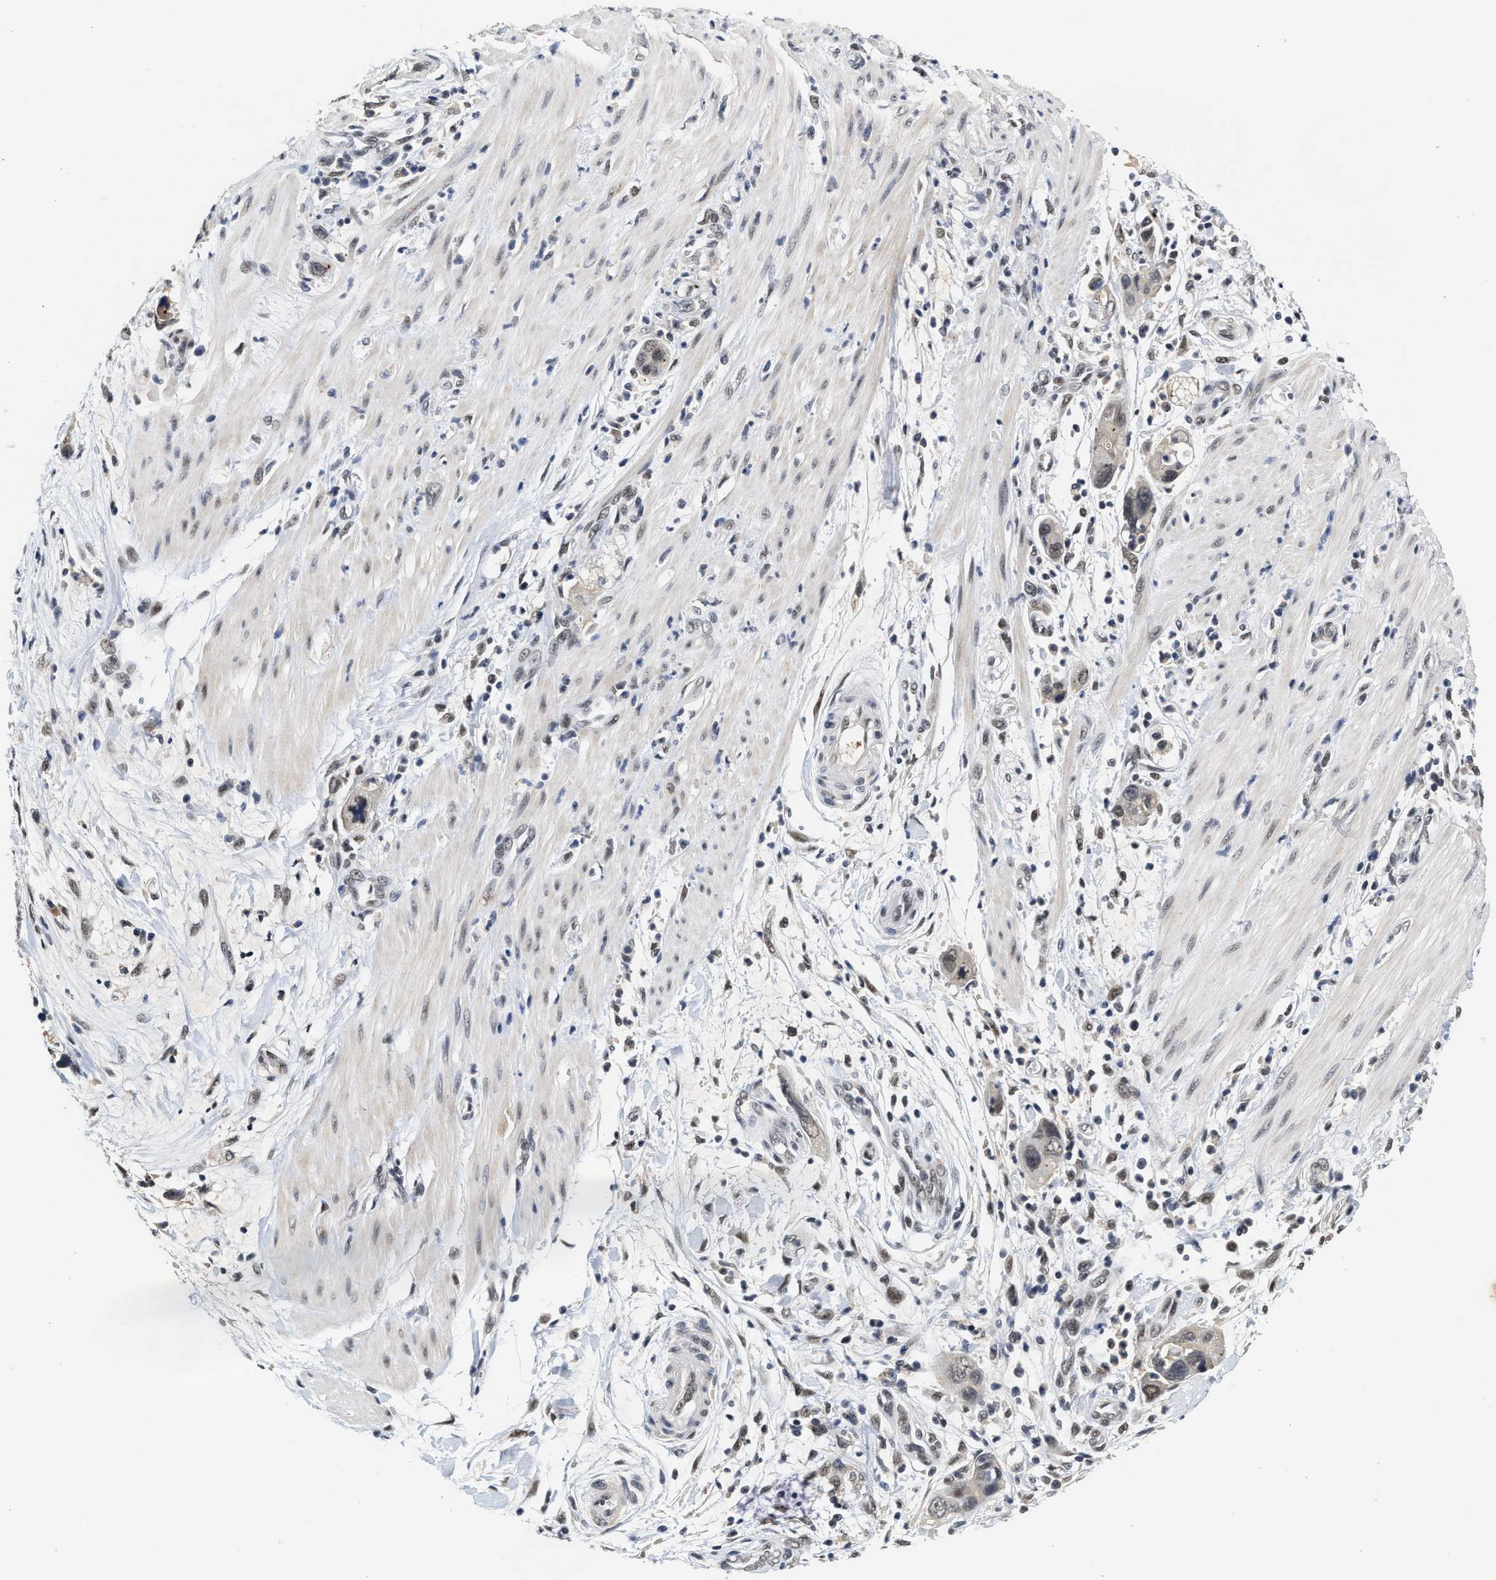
{"staining": {"intensity": "weak", "quantity": "25%-75%", "location": "nuclear"}, "tissue": "pancreatic cancer", "cell_type": "Tumor cells", "image_type": "cancer", "snomed": [{"axis": "morphology", "description": "Adenocarcinoma, NOS"}, {"axis": "topography", "description": "Pancreas"}], "caption": "Immunohistochemistry (IHC) (DAB) staining of human pancreatic adenocarcinoma exhibits weak nuclear protein expression in about 25%-75% of tumor cells.", "gene": "INIP", "patient": {"sex": "female", "age": 70}}